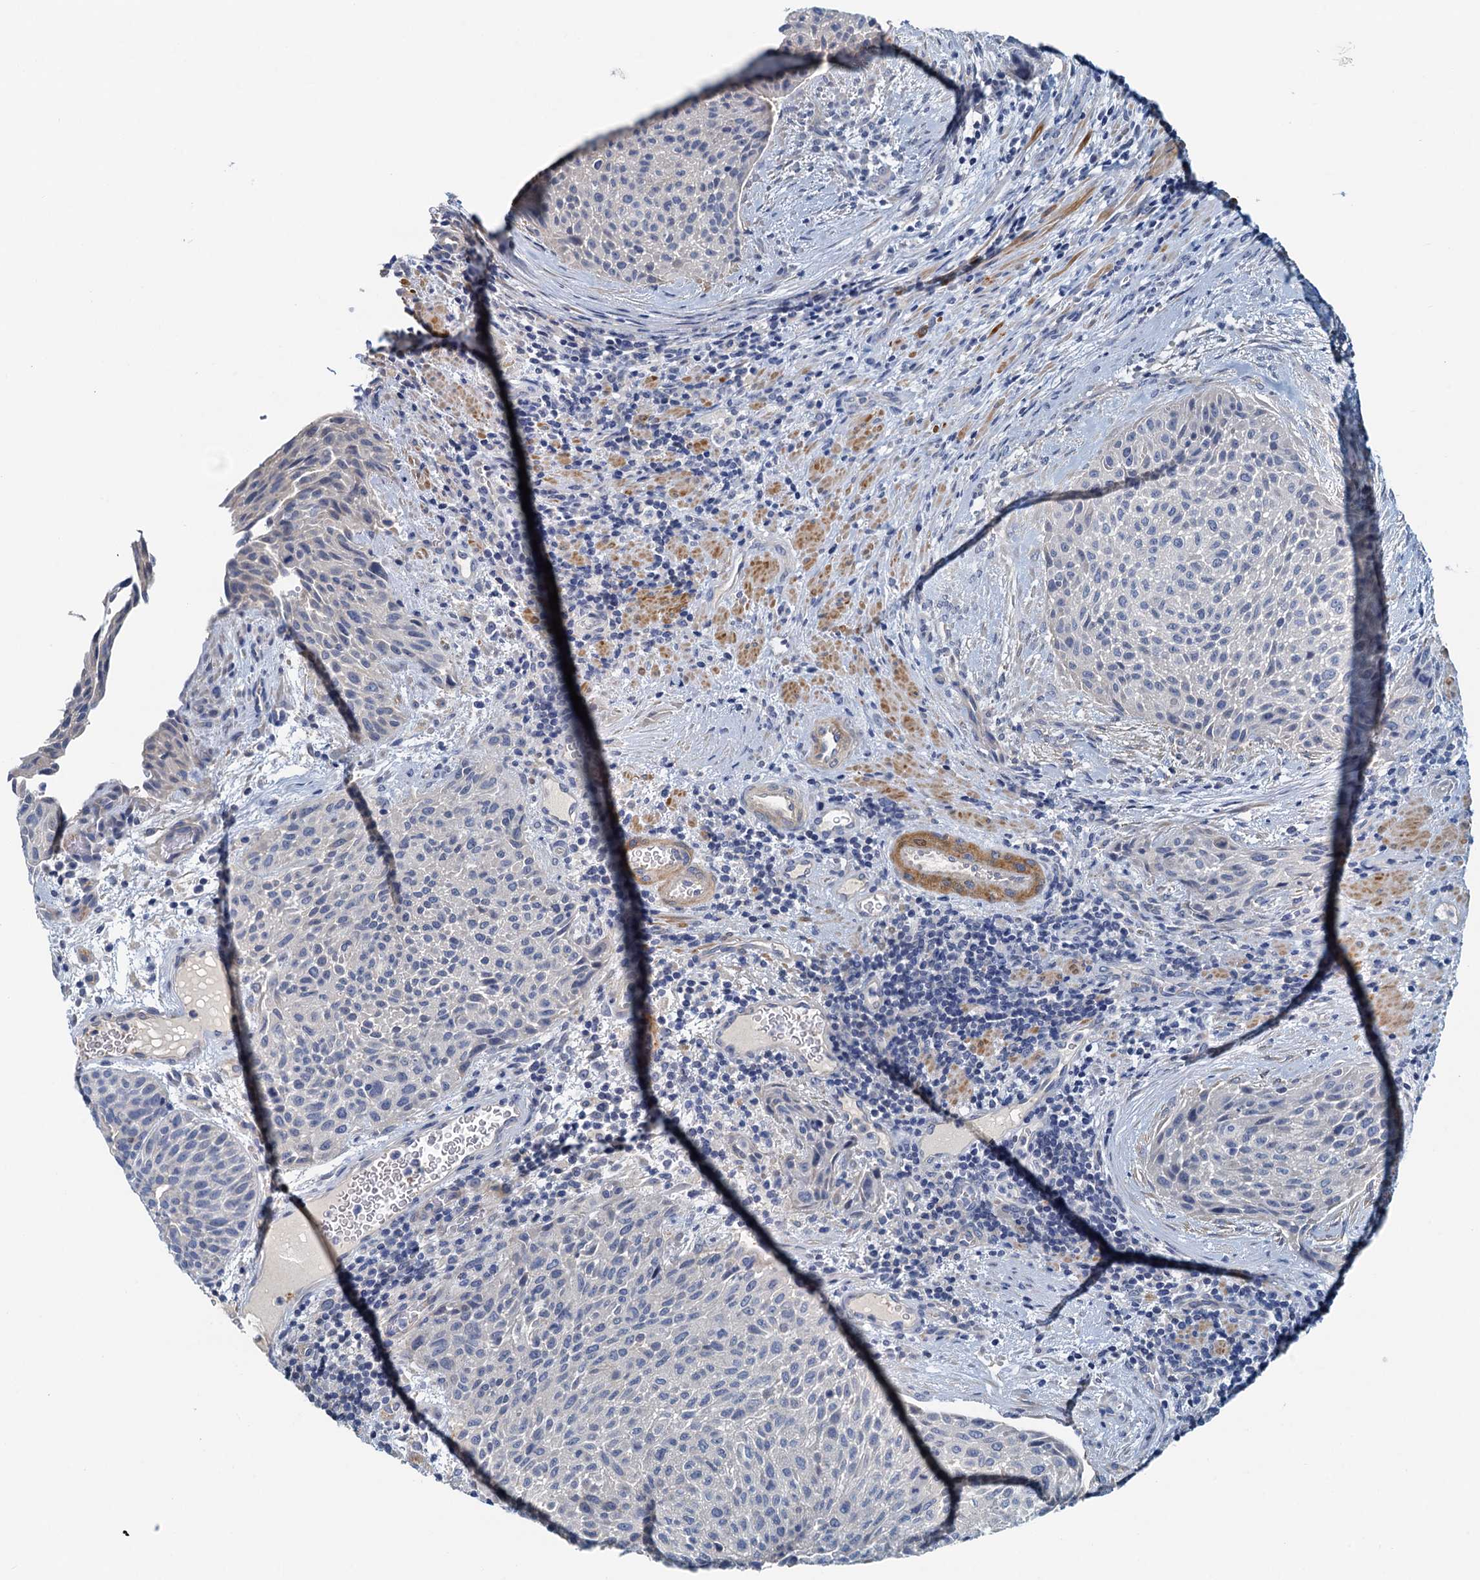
{"staining": {"intensity": "negative", "quantity": "none", "location": "none"}, "tissue": "urothelial cancer", "cell_type": "Tumor cells", "image_type": "cancer", "snomed": [{"axis": "morphology", "description": "Normal tissue, NOS"}, {"axis": "morphology", "description": "Urothelial carcinoma, NOS"}, {"axis": "topography", "description": "Urinary bladder"}, {"axis": "topography", "description": "Peripheral nerve tissue"}], "caption": "An image of urothelial cancer stained for a protein exhibits no brown staining in tumor cells.", "gene": "DTD1", "patient": {"sex": "male", "age": 35}}